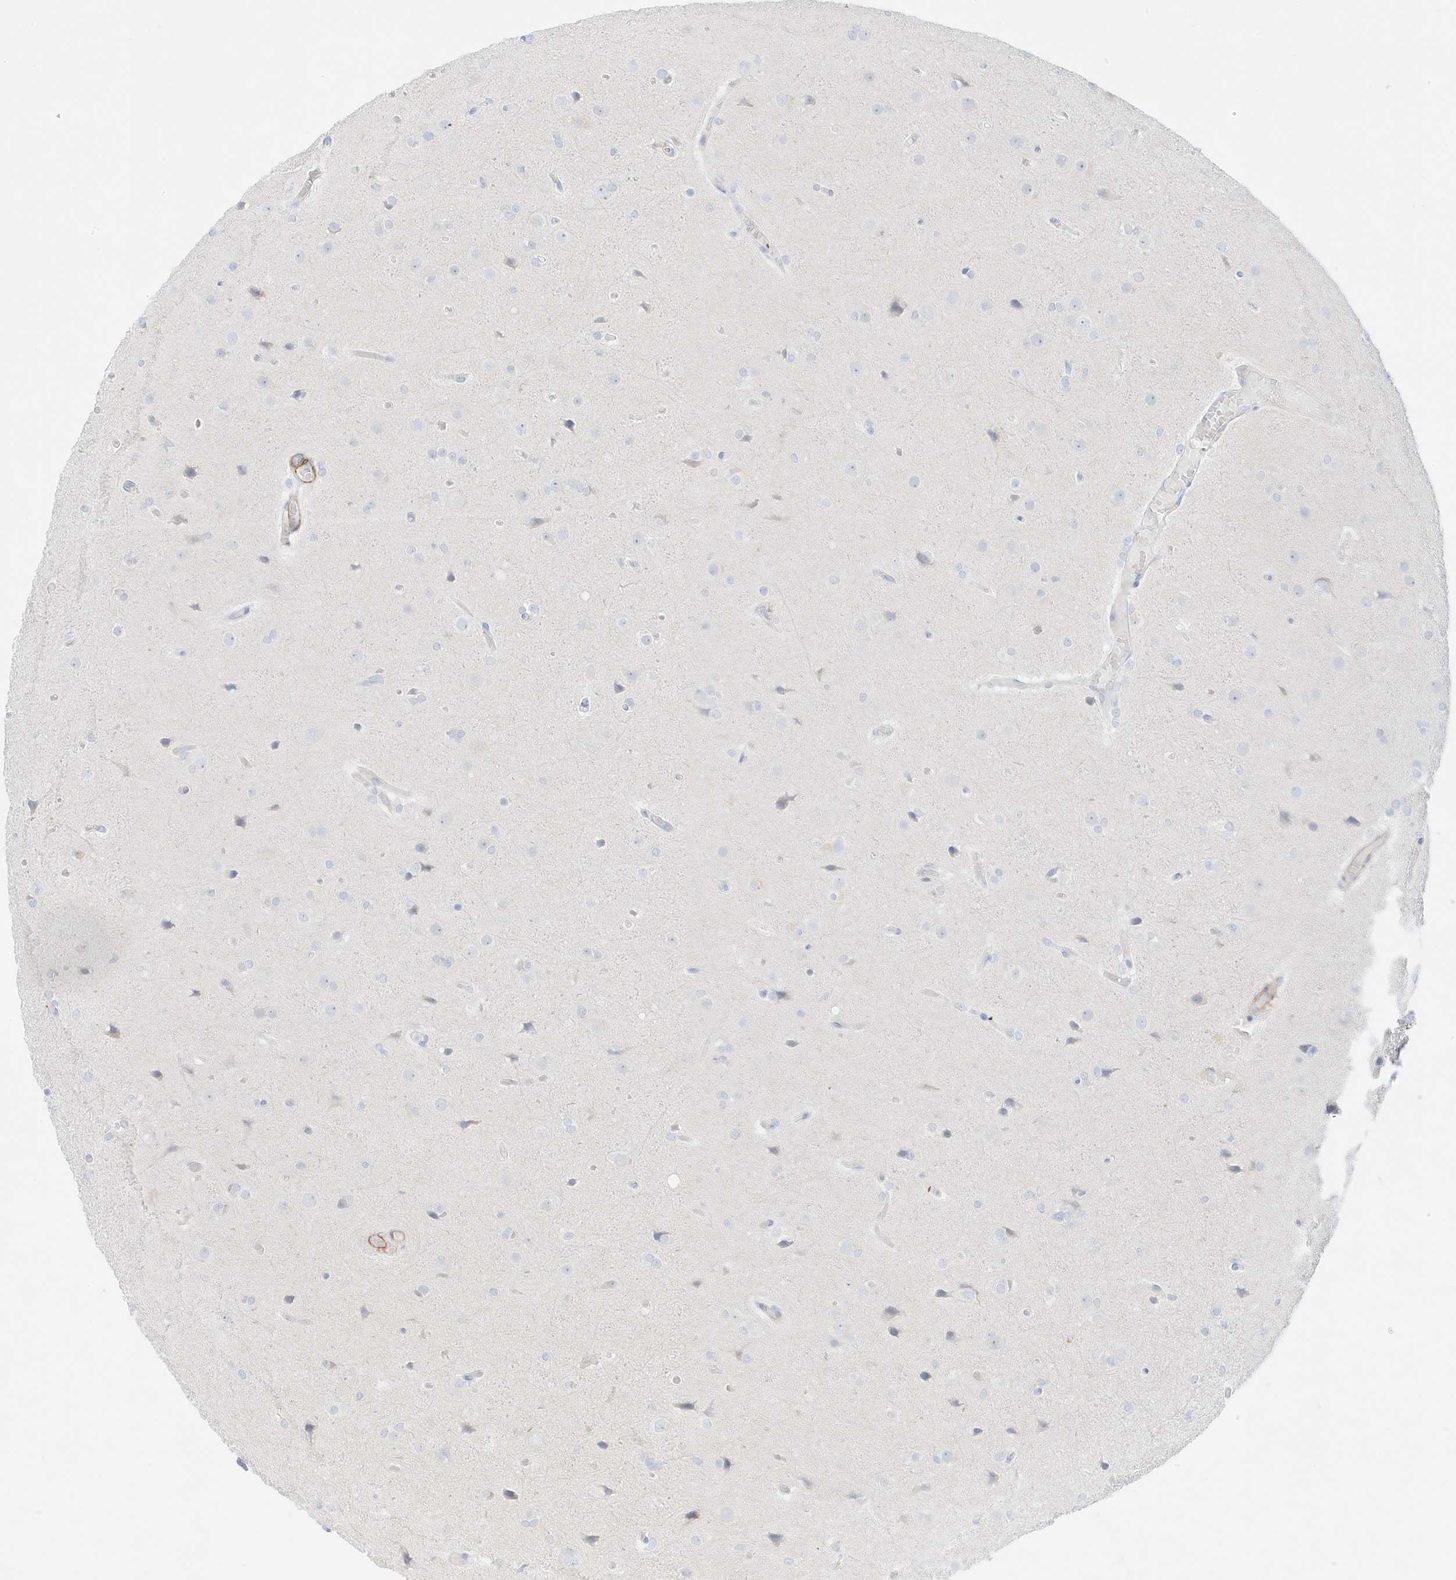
{"staining": {"intensity": "negative", "quantity": "none", "location": "none"}, "tissue": "glioma", "cell_type": "Tumor cells", "image_type": "cancer", "snomed": [{"axis": "morphology", "description": "Glioma, malignant, High grade"}, {"axis": "topography", "description": "Cerebral cortex"}], "caption": "Photomicrograph shows no significant protein staining in tumor cells of glioma.", "gene": "SLC22A13", "patient": {"sex": "female", "age": 36}}